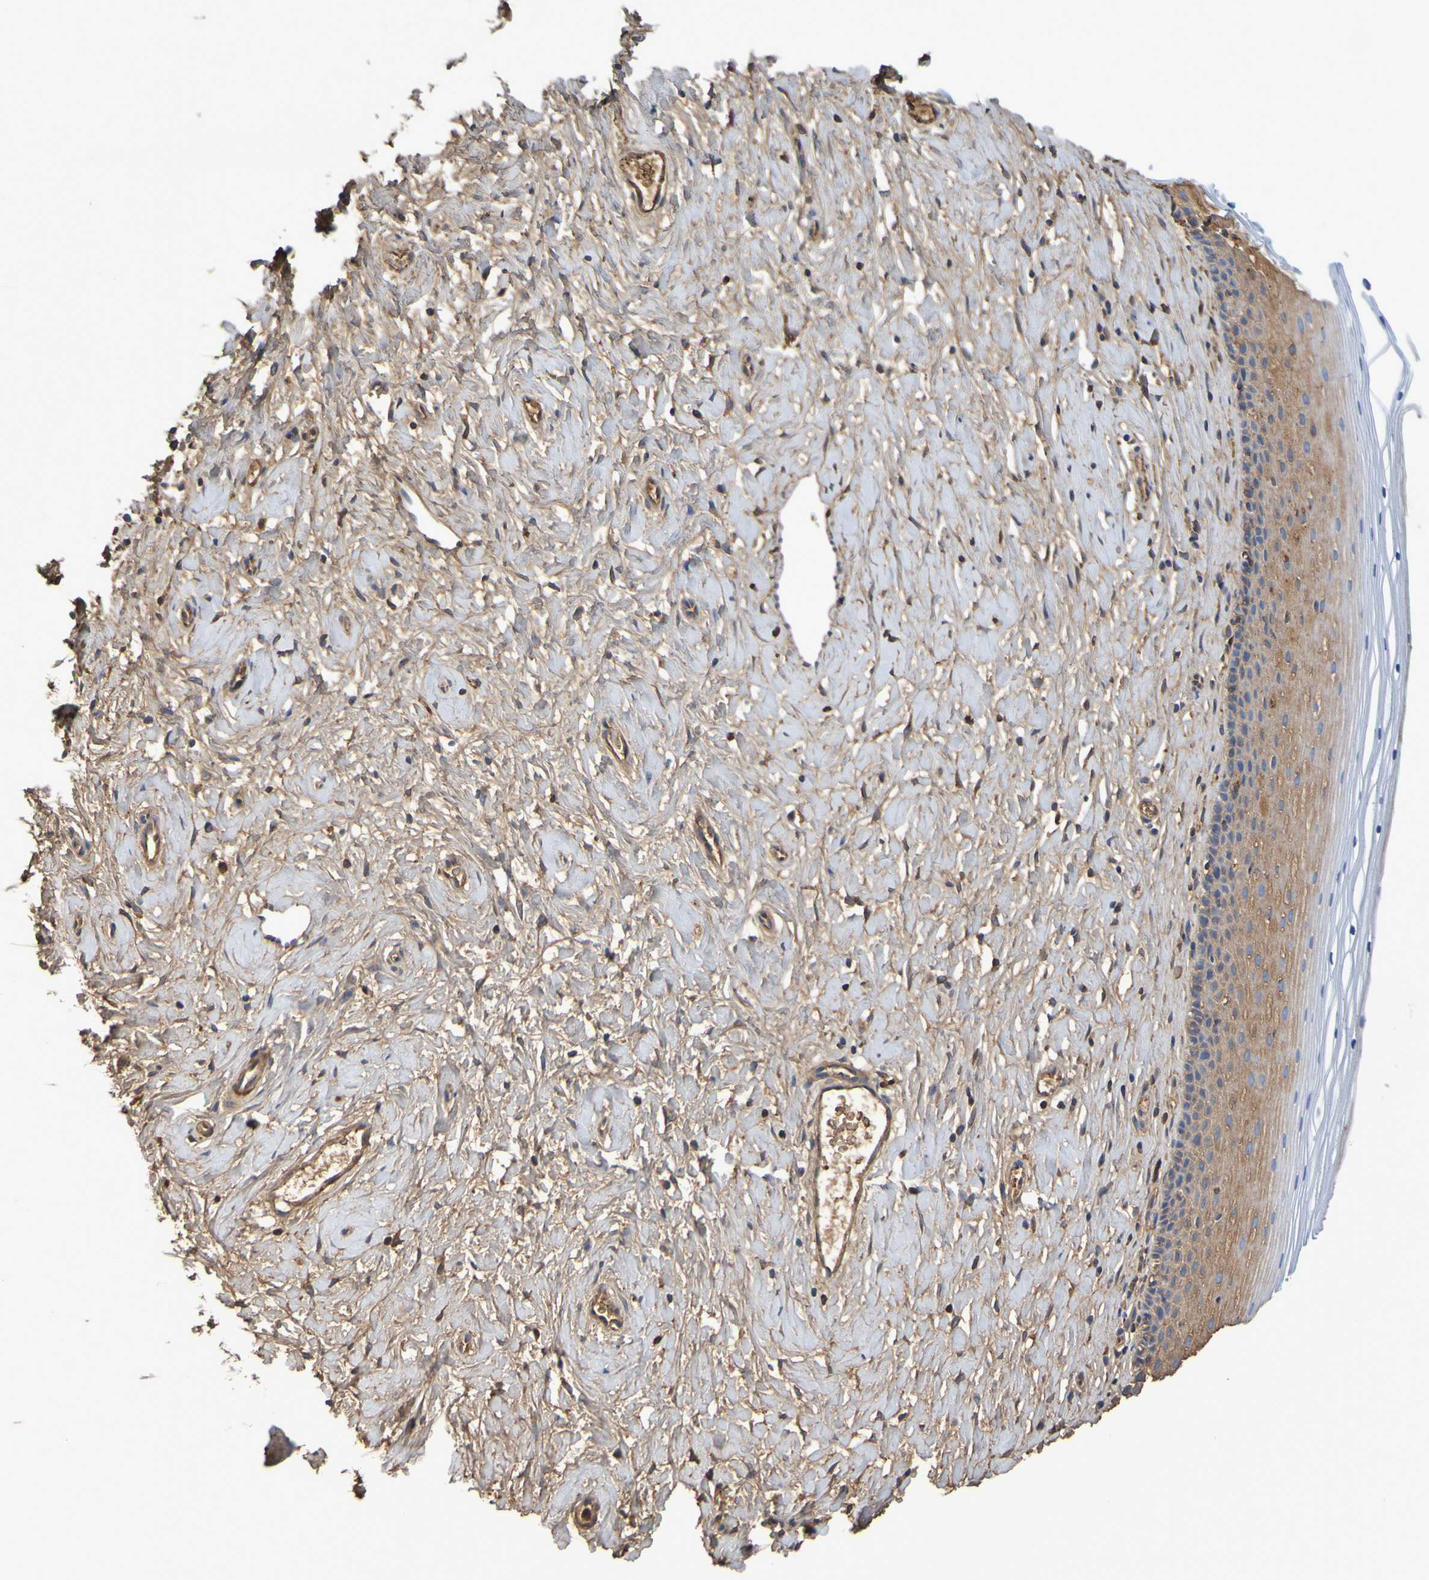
{"staining": {"intensity": "weak", "quantity": "25%-75%", "location": "cytoplasmic/membranous"}, "tissue": "cervix", "cell_type": "Glandular cells", "image_type": "normal", "snomed": [{"axis": "morphology", "description": "Normal tissue, NOS"}, {"axis": "topography", "description": "Cervix"}], "caption": "Immunohistochemical staining of benign cervix displays weak cytoplasmic/membranous protein expression in about 25%-75% of glandular cells. Using DAB (brown) and hematoxylin (blue) stains, captured at high magnification using brightfield microscopy.", "gene": "GAB3", "patient": {"sex": "female", "age": 39}}